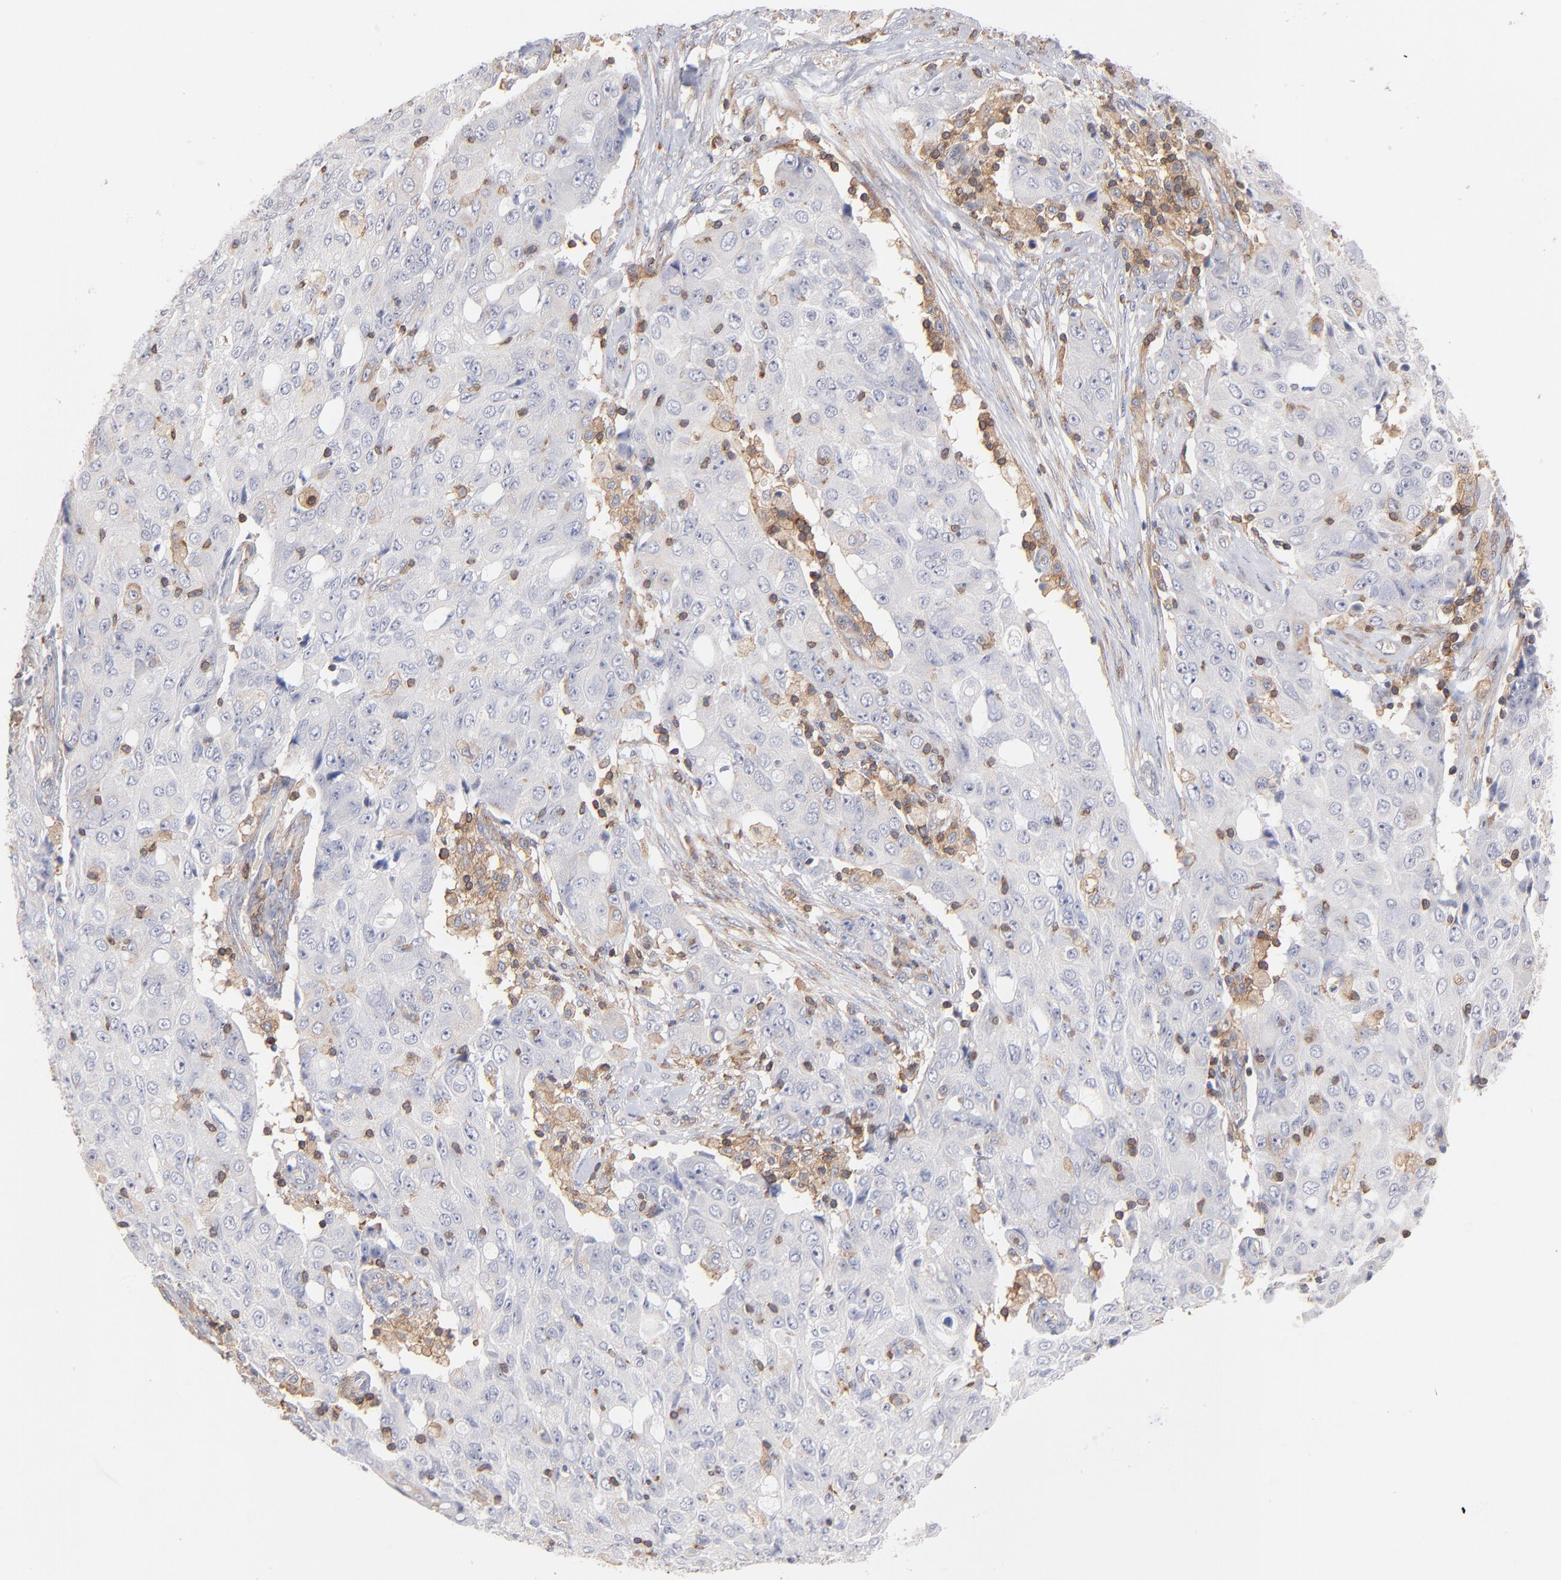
{"staining": {"intensity": "negative", "quantity": "none", "location": "none"}, "tissue": "ovarian cancer", "cell_type": "Tumor cells", "image_type": "cancer", "snomed": [{"axis": "morphology", "description": "Carcinoma, endometroid"}, {"axis": "topography", "description": "Ovary"}], "caption": "Tumor cells are negative for brown protein staining in endometroid carcinoma (ovarian).", "gene": "WIPF1", "patient": {"sex": "female", "age": 42}}